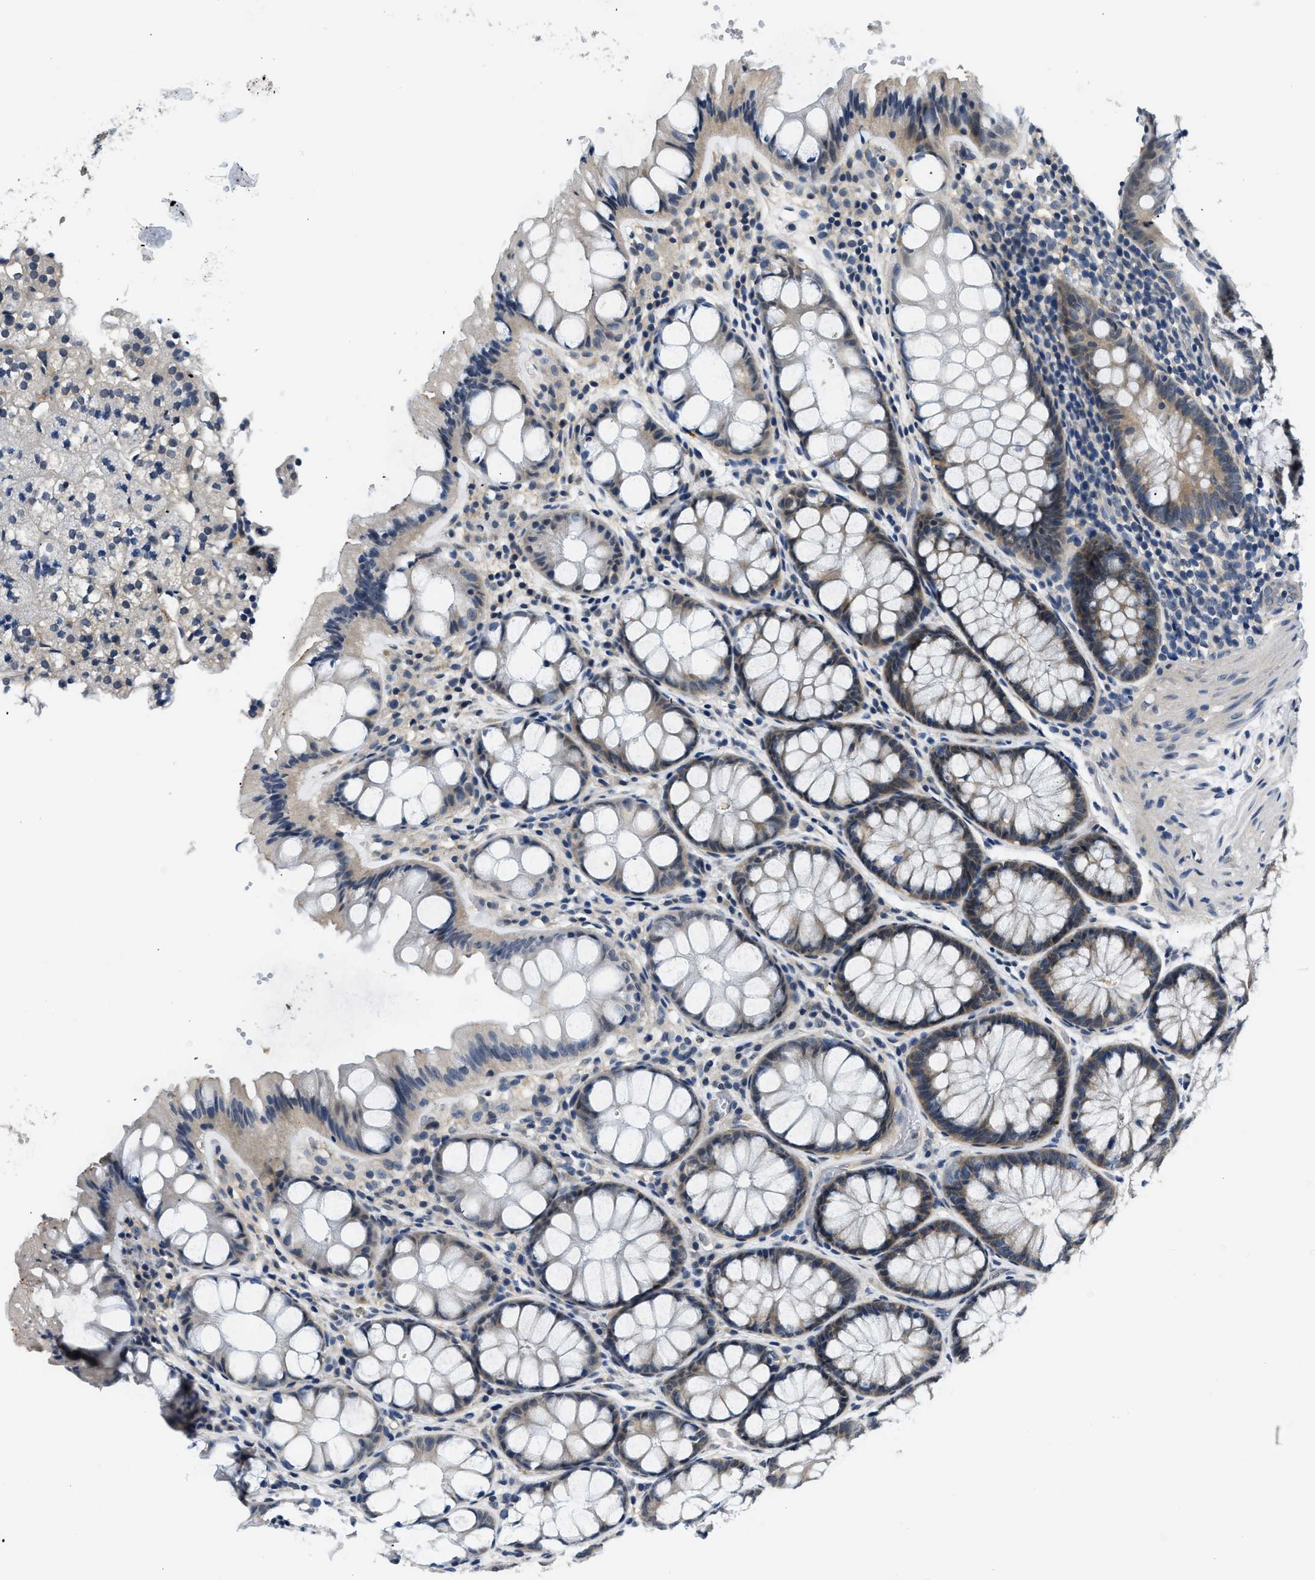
{"staining": {"intensity": "weak", "quantity": "25%-75%", "location": "cytoplasmic/membranous"}, "tissue": "colon", "cell_type": "Endothelial cells", "image_type": "normal", "snomed": [{"axis": "morphology", "description": "Normal tissue, NOS"}, {"axis": "topography", "description": "Colon"}], "caption": "An immunohistochemistry (IHC) micrograph of normal tissue is shown. Protein staining in brown labels weak cytoplasmic/membranous positivity in colon within endothelial cells. (brown staining indicates protein expression, while blue staining denotes nuclei).", "gene": "SMAD4", "patient": {"sex": "male", "age": 47}}